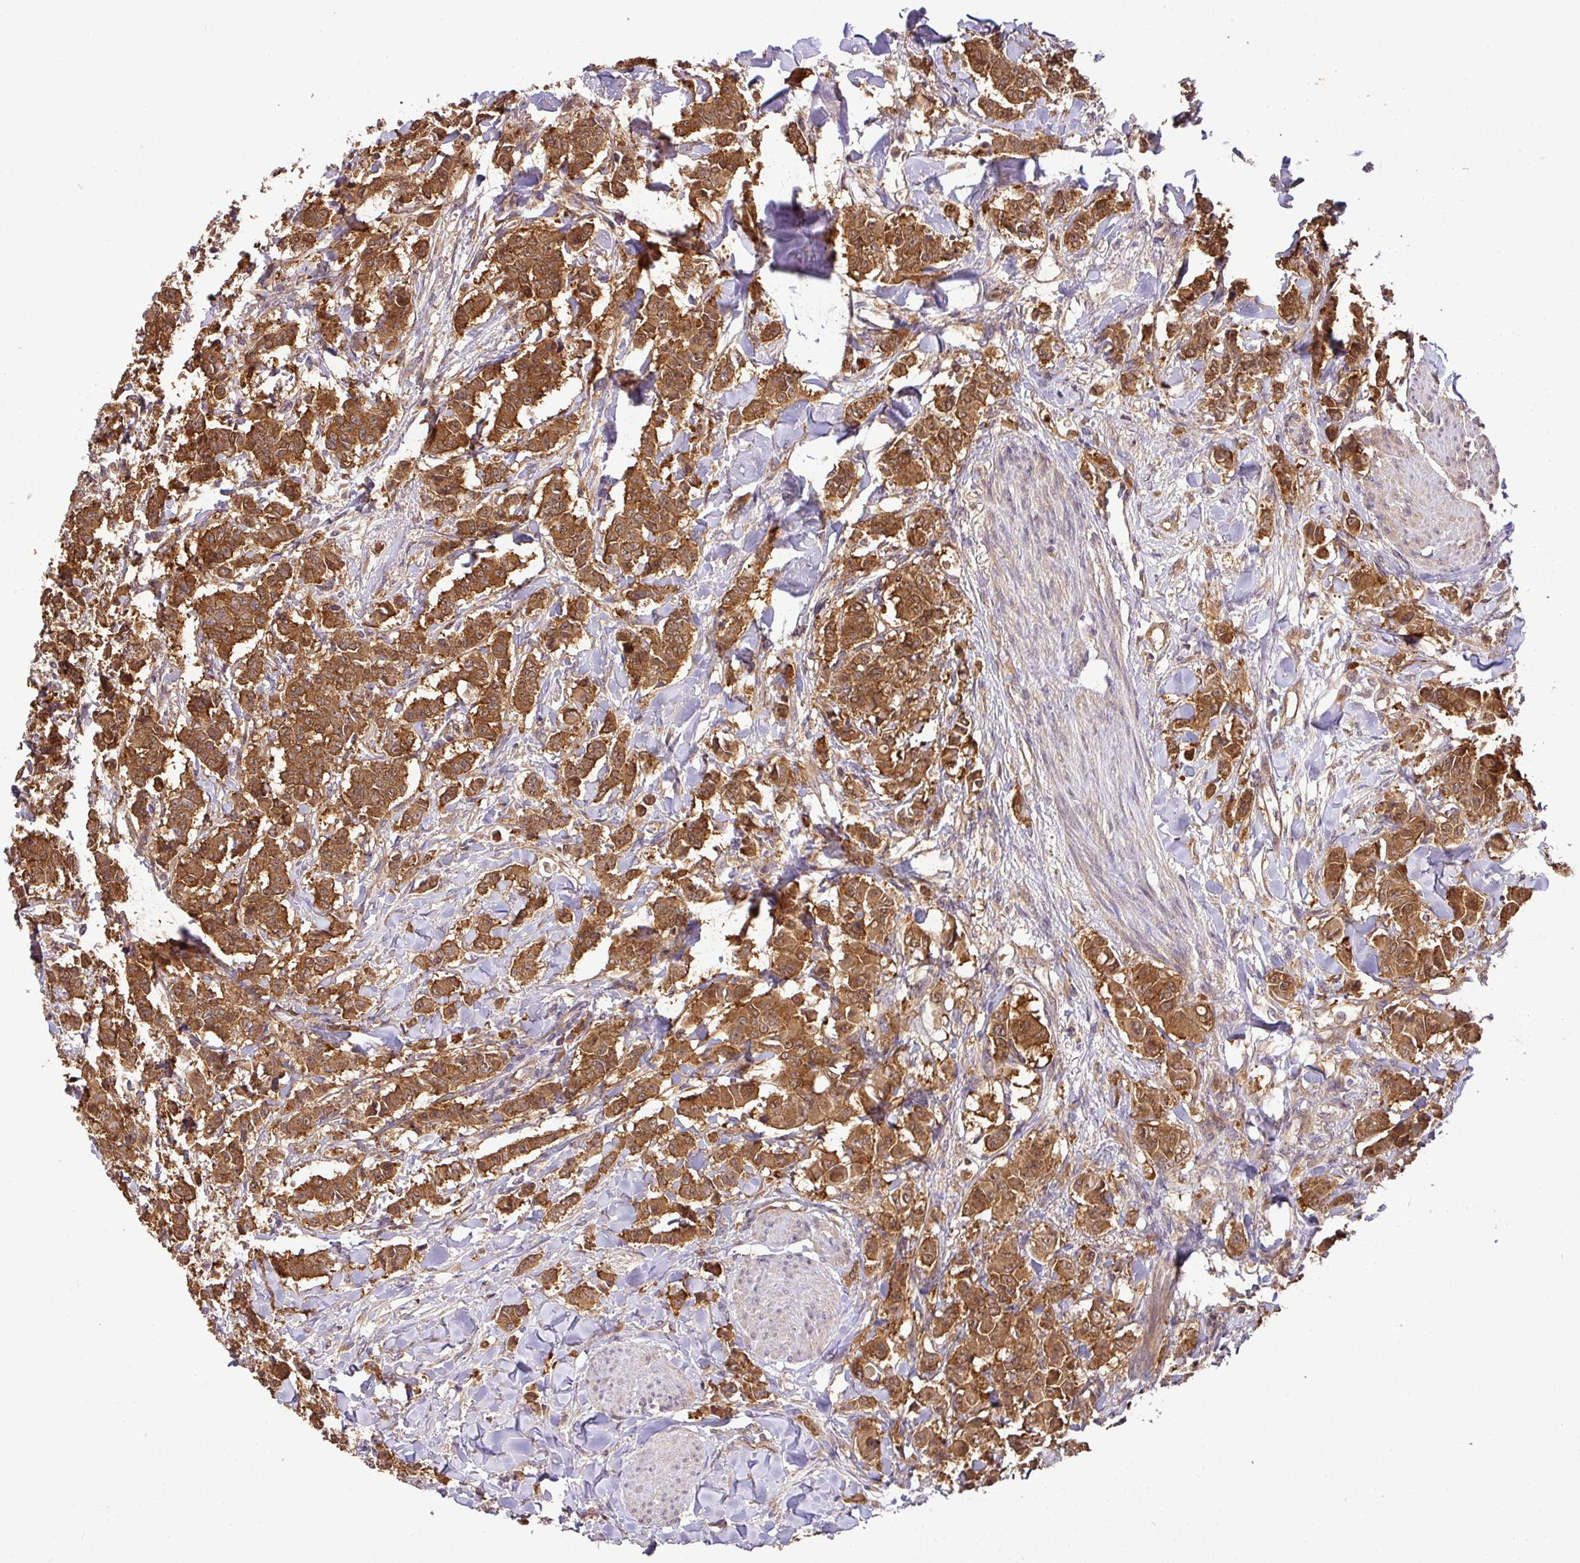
{"staining": {"intensity": "moderate", "quantity": ">75%", "location": "cytoplasmic/membranous,nuclear"}, "tissue": "breast cancer", "cell_type": "Tumor cells", "image_type": "cancer", "snomed": [{"axis": "morphology", "description": "Duct carcinoma"}, {"axis": "topography", "description": "Breast"}], "caption": "Human breast cancer stained for a protein (brown) exhibits moderate cytoplasmic/membranous and nuclear positive expression in about >75% of tumor cells.", "gene": "GSPT1", "patient": {"sex": "female", "age": 40}}